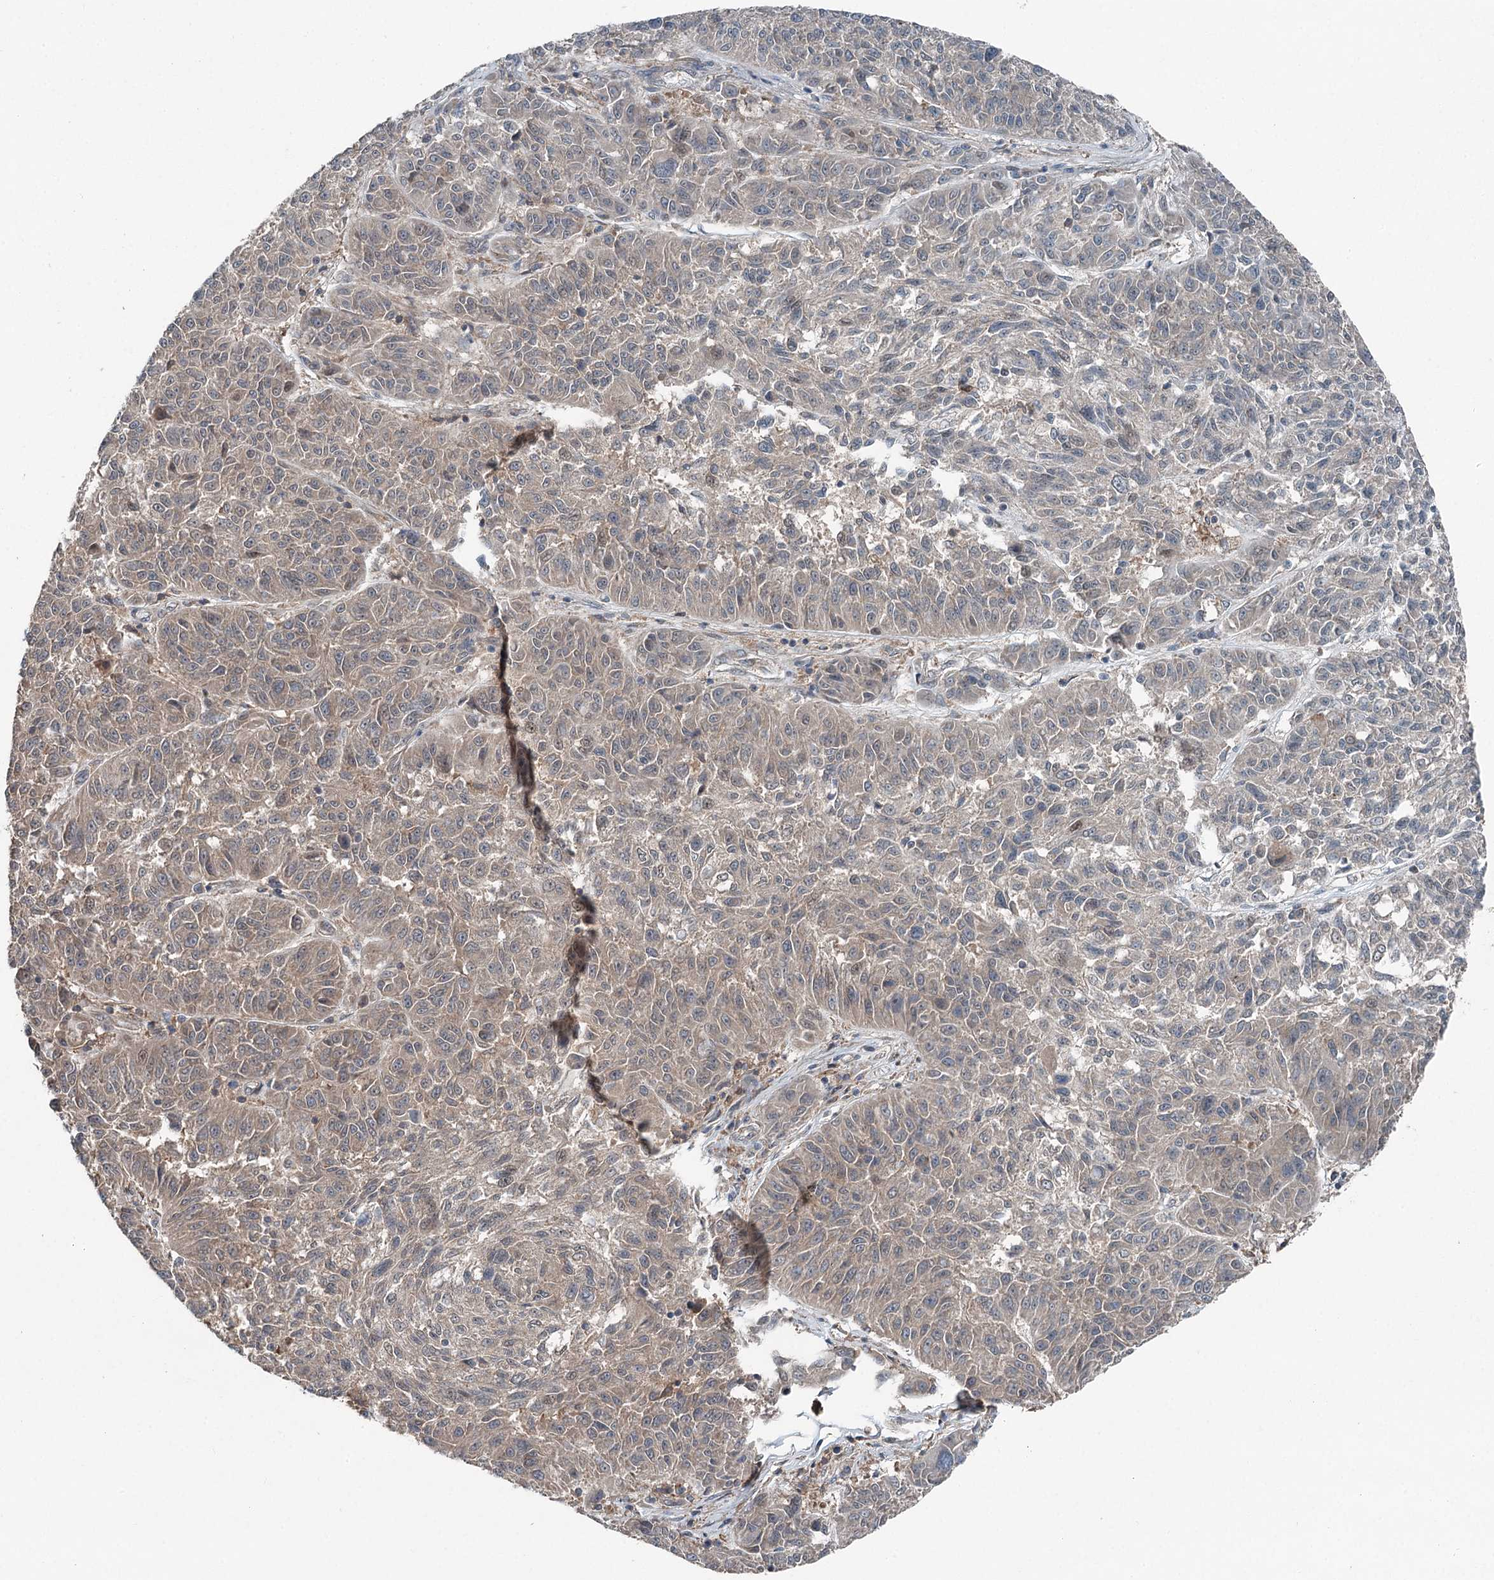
{"staining": {"intensity": "weak", "quantity": "25%-75%", "location": "cytoplasmic/membranous"}, "tissue": "melanoma", "cell_type": "Tumor cells", "image_type": "cancer", "snomed": [{"axis": "morphology", "description": "Malignant melanoma, NOS"}, {"axis": "topography", "description": "Skin"}], "caption": "Human melanoma stained with a brown dye exhibits weak cytoplasmic/membranous positive staining in approximately 25%-75% of tumor cells.", "gene": "SKIC3", "patient": {"sex": "male", "age": 53}}